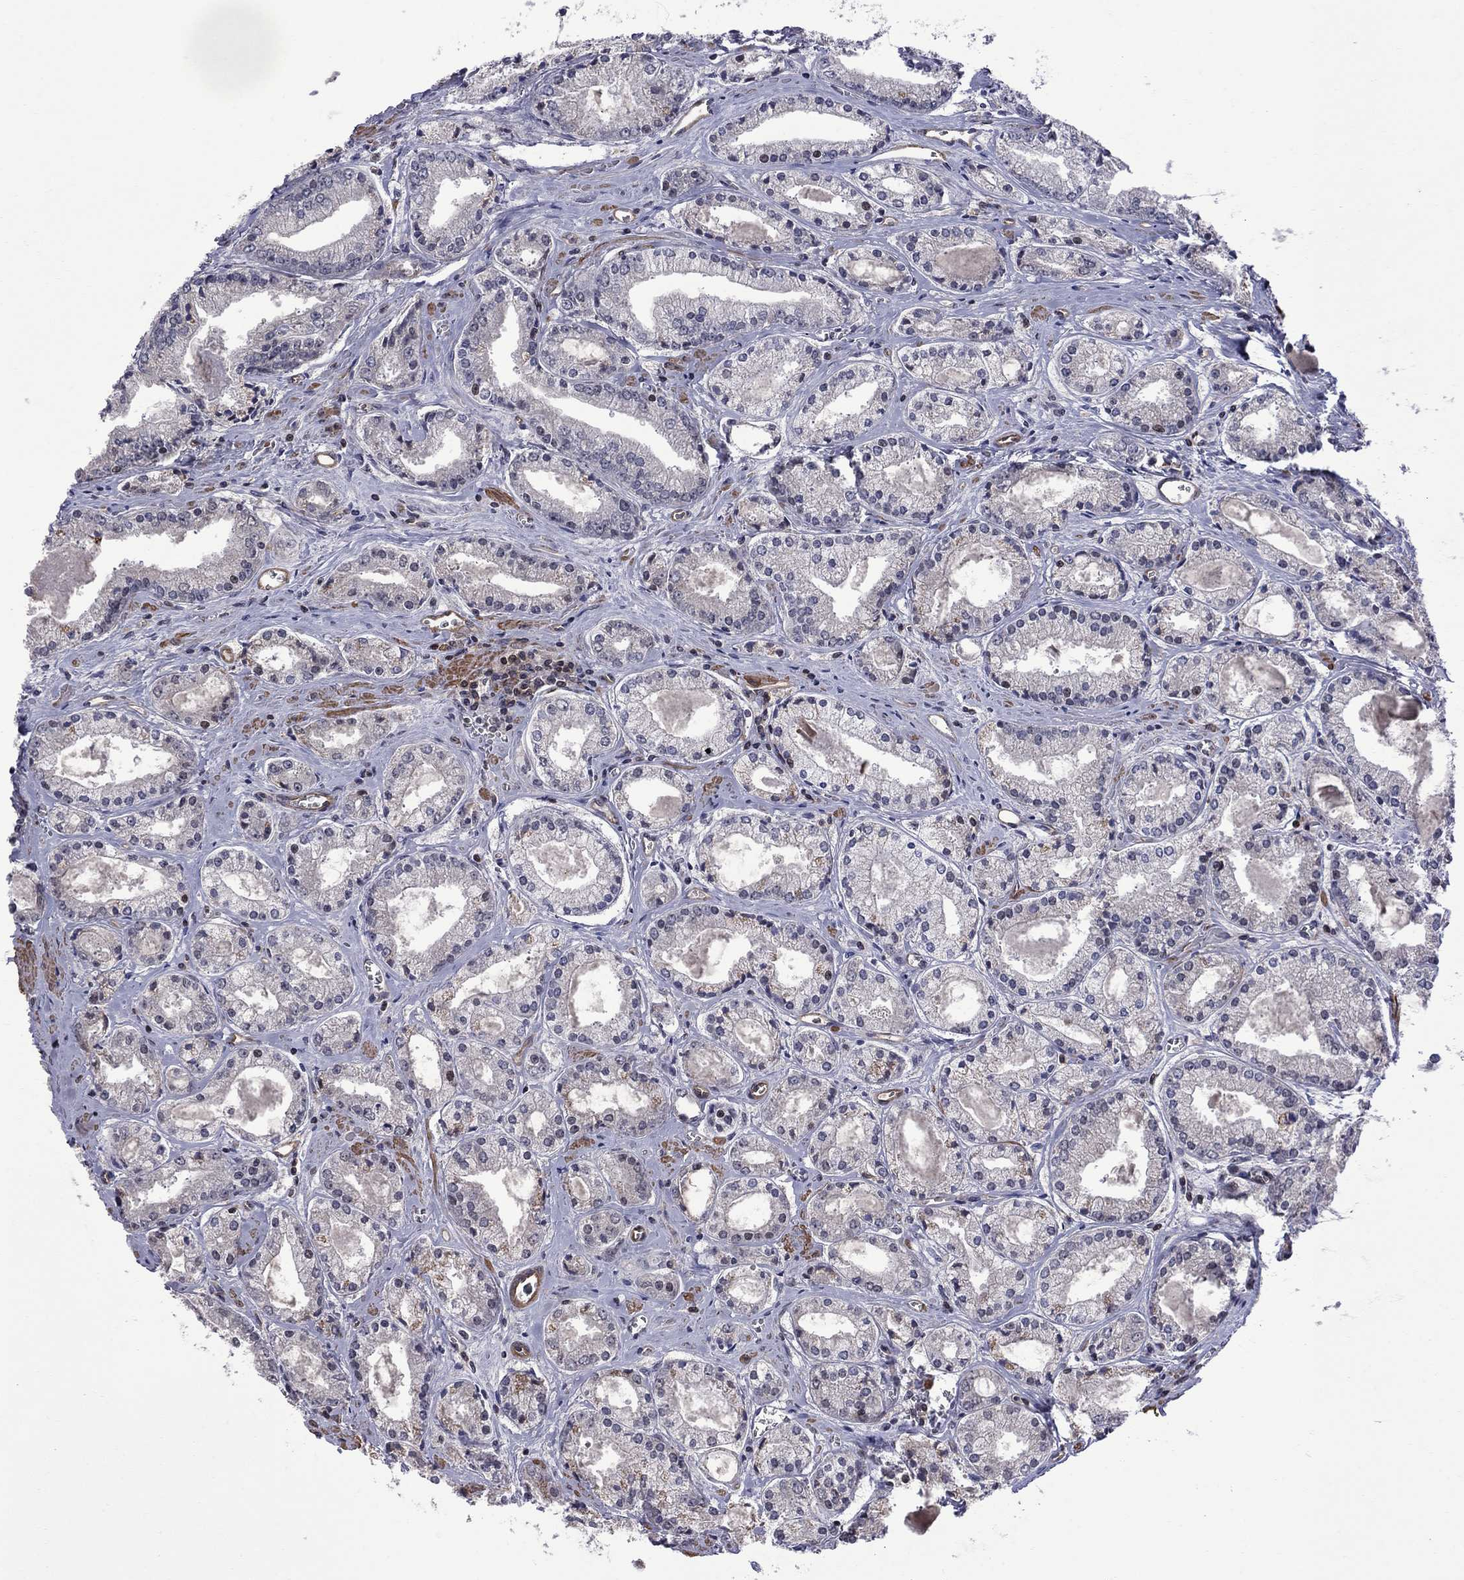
{"staining": {"intensity": "negative", "quantity": "none", "location": "none"}, "tissue": "prostate cancer", "cell_type": "Tumor cells", "image_type": "cancer", "snomed": [{"axis": "morphology", "description": "Adenocarcinoma, NOS"}, {"axis": "topography", "description": "Prostate"}], "caption": "IHC of prostate cancer displays no positivity in tumor cells.", "gene": "BRF1", "patient": {"sex": "male", "age": 72}}